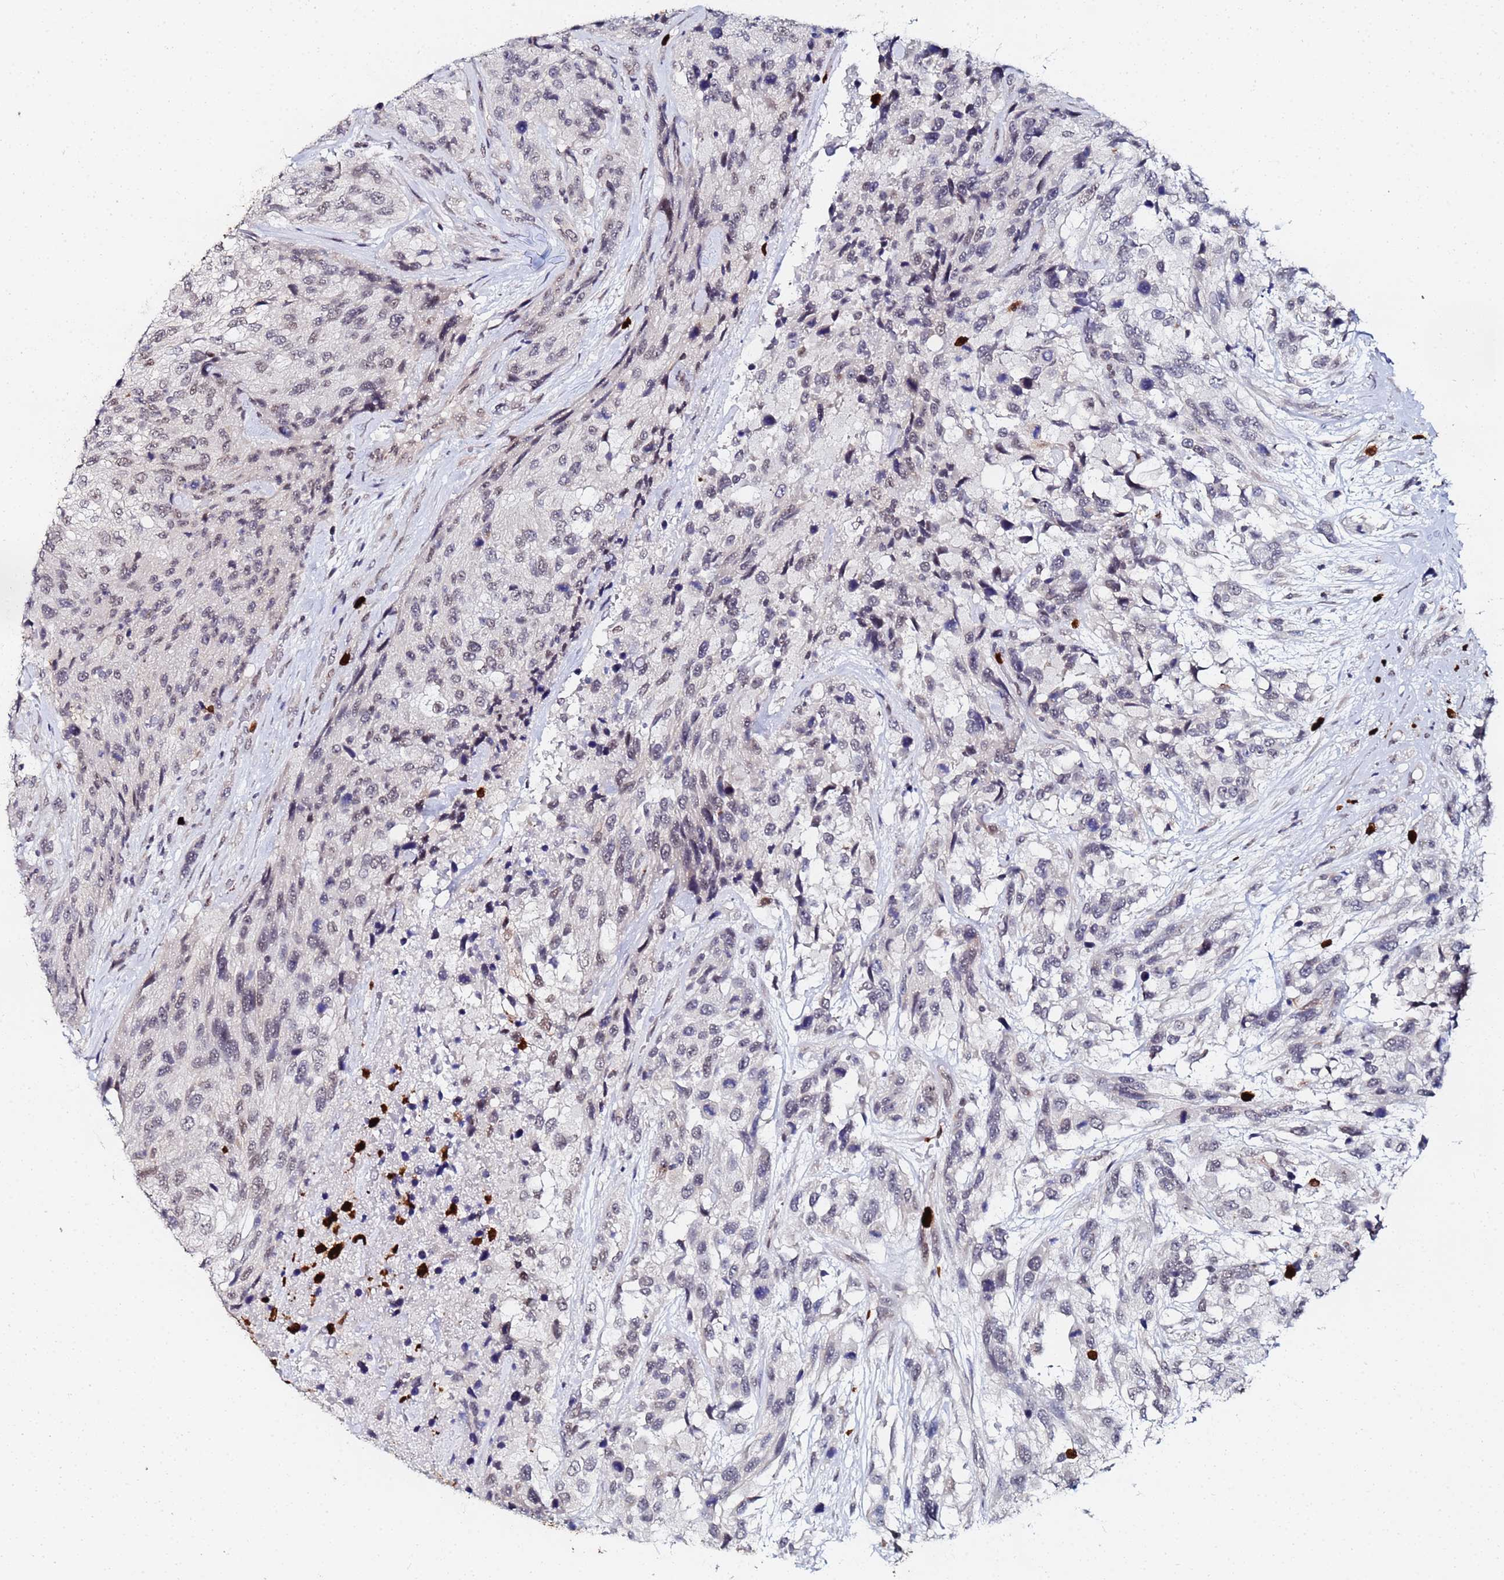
{"staining": {"intensity": "weak", "quantity": "<25%", "location": "nuclear"}, "tissue": "urothelial cancer", "cell_type": "Tumor cells", "image_type": "cancer", "snomed": [{"axis": "morphology", "description": "Urothelial carcinoma, High grade"}, {"axis": "topography", "description": "Urinary bladder"}], "caption": "Urothelial carcinoma (high-grade) stained for a protein using immunohistochemistry shows no staining tumor cells.", "gene": "MTCL1", "patient": {"sex": "female", "age": 70}}